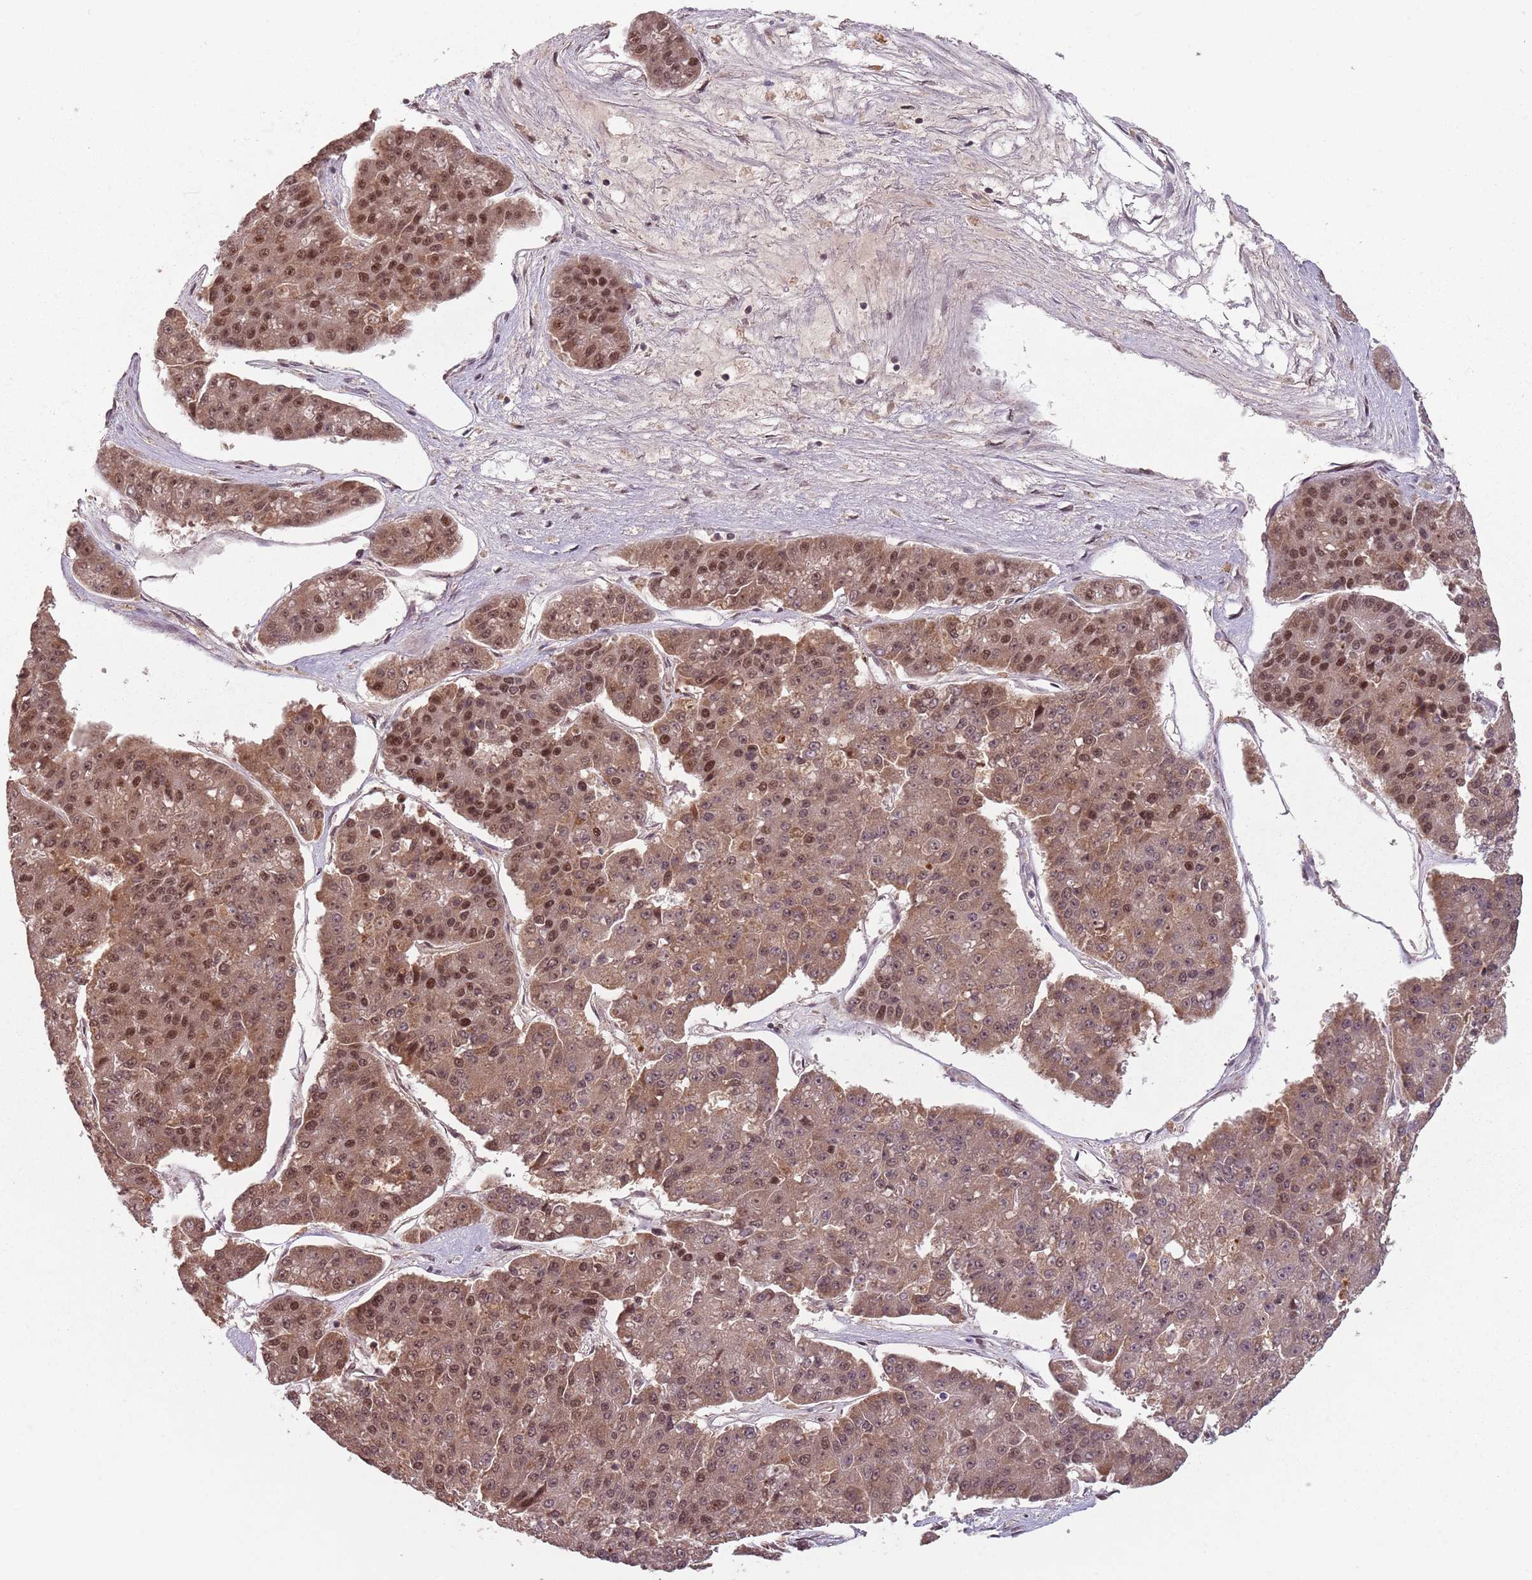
{"staining": {"intensity": "moderate", "quantity": ">75%", "location": "cytoplasmic/membranous,nuclear"}, "tissue": "pancreatic cancer", "cell_type": "Tumor cells", "image_type": "cancer", "snomed": [{"axis": "morphology", "description": "Adenocarcinoma, NOS"}, {"axis": "topography", "description": "Pancreas"}], "caption": "Pancreatic cancer (adenocarcinoma) stained with immunohistochemistry (IHC) displays moderate cytoplasmic/membranous and nuclear expression in approximately >75% of tumor cells.", "gene": "NCBP1", "patient": {"sex": "male", "age": 50}}